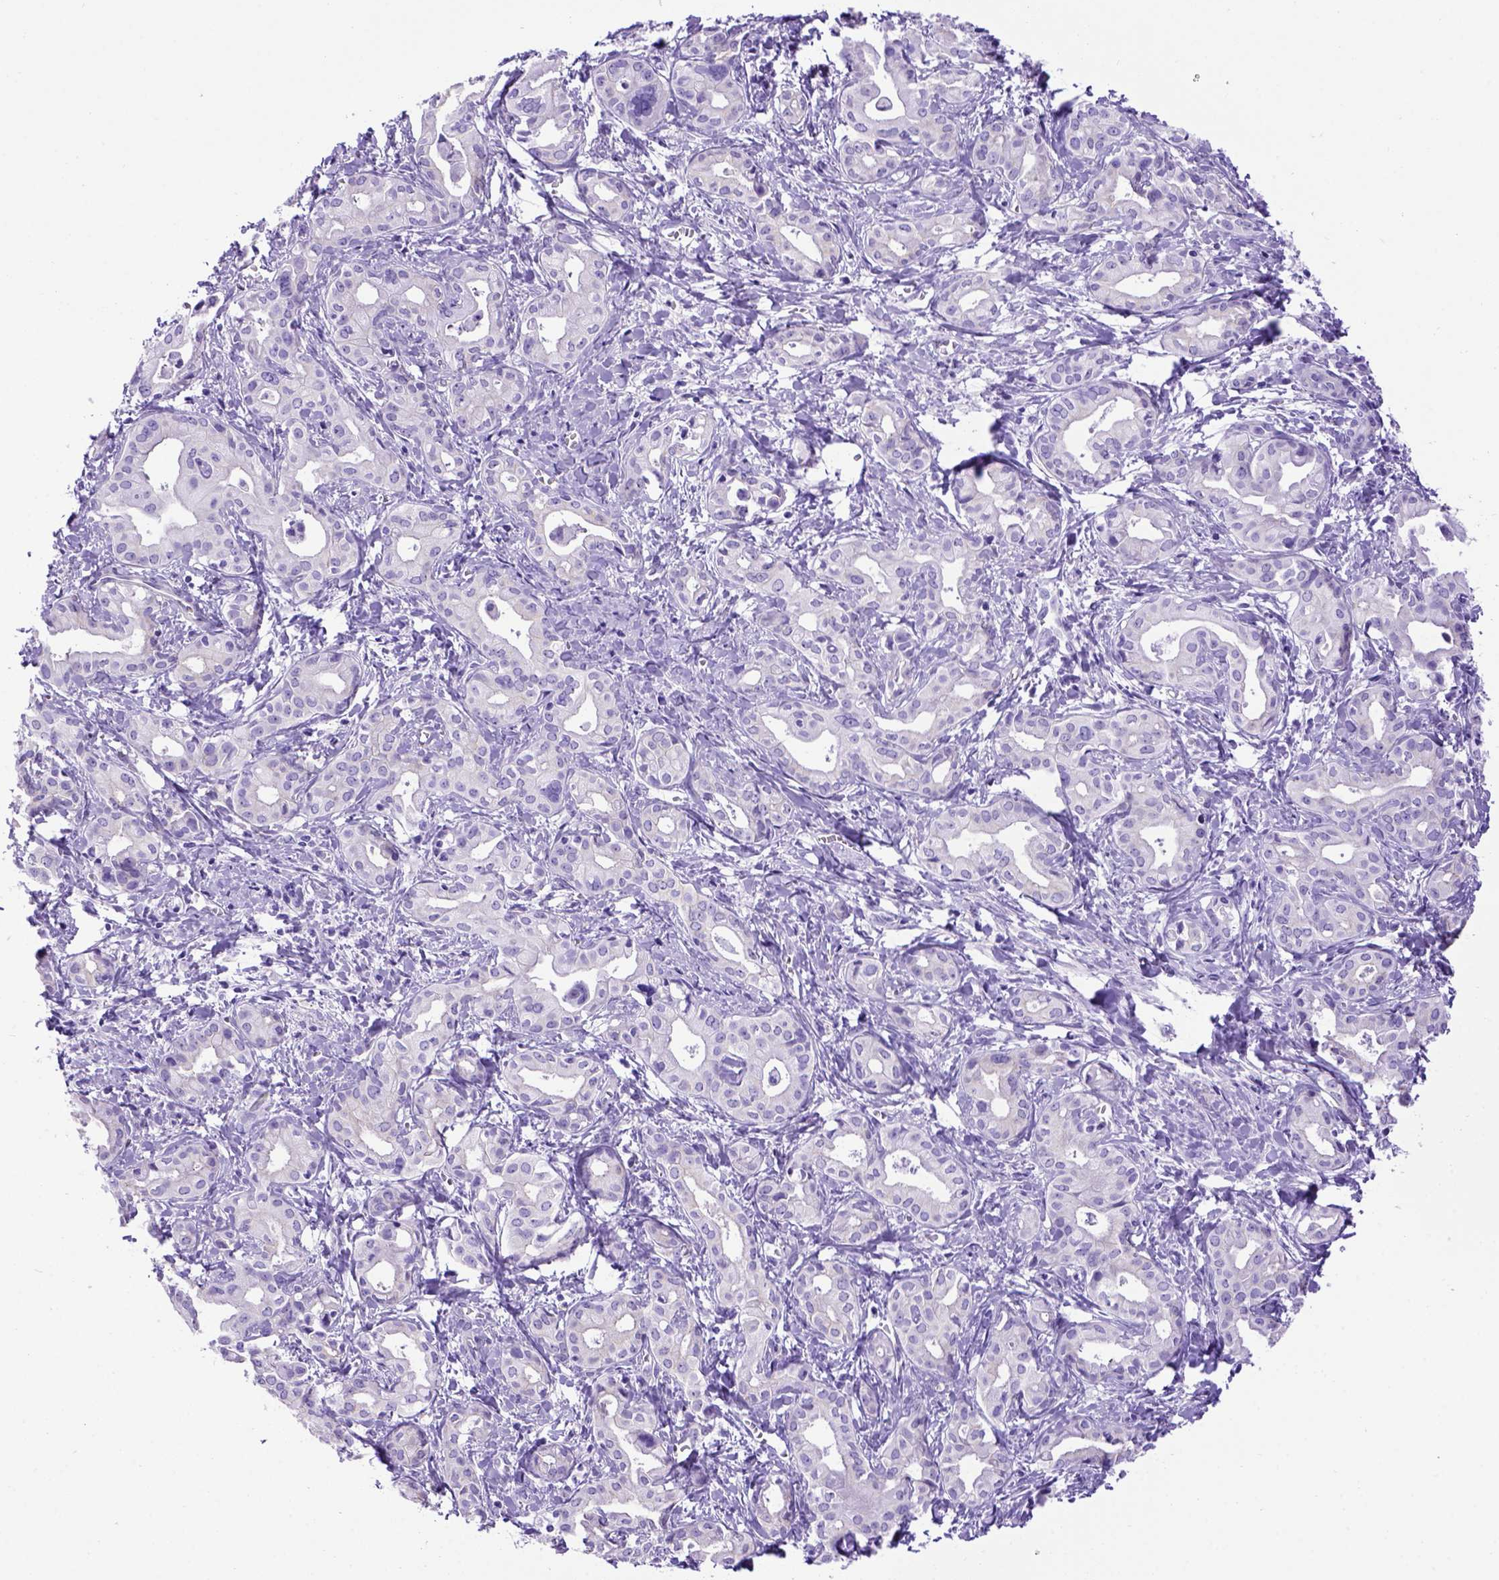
{"staining": {"intensity": "negative", "quantity": "none", "location": "none"}, "tissue": "liver cancer", "cell_type": "Tumor cells", "image_type": "cancer", "snomed": [{"axis": "morphology", "description": "Cholangiocarcinoma"}, {"axis": "topography", "description": "Liver"}], "caption": "IHC of liver cancer reveals no positivity in tumor cells.", "gene": "ADAM12", "patient": {"sex": "female", "age": 65}}